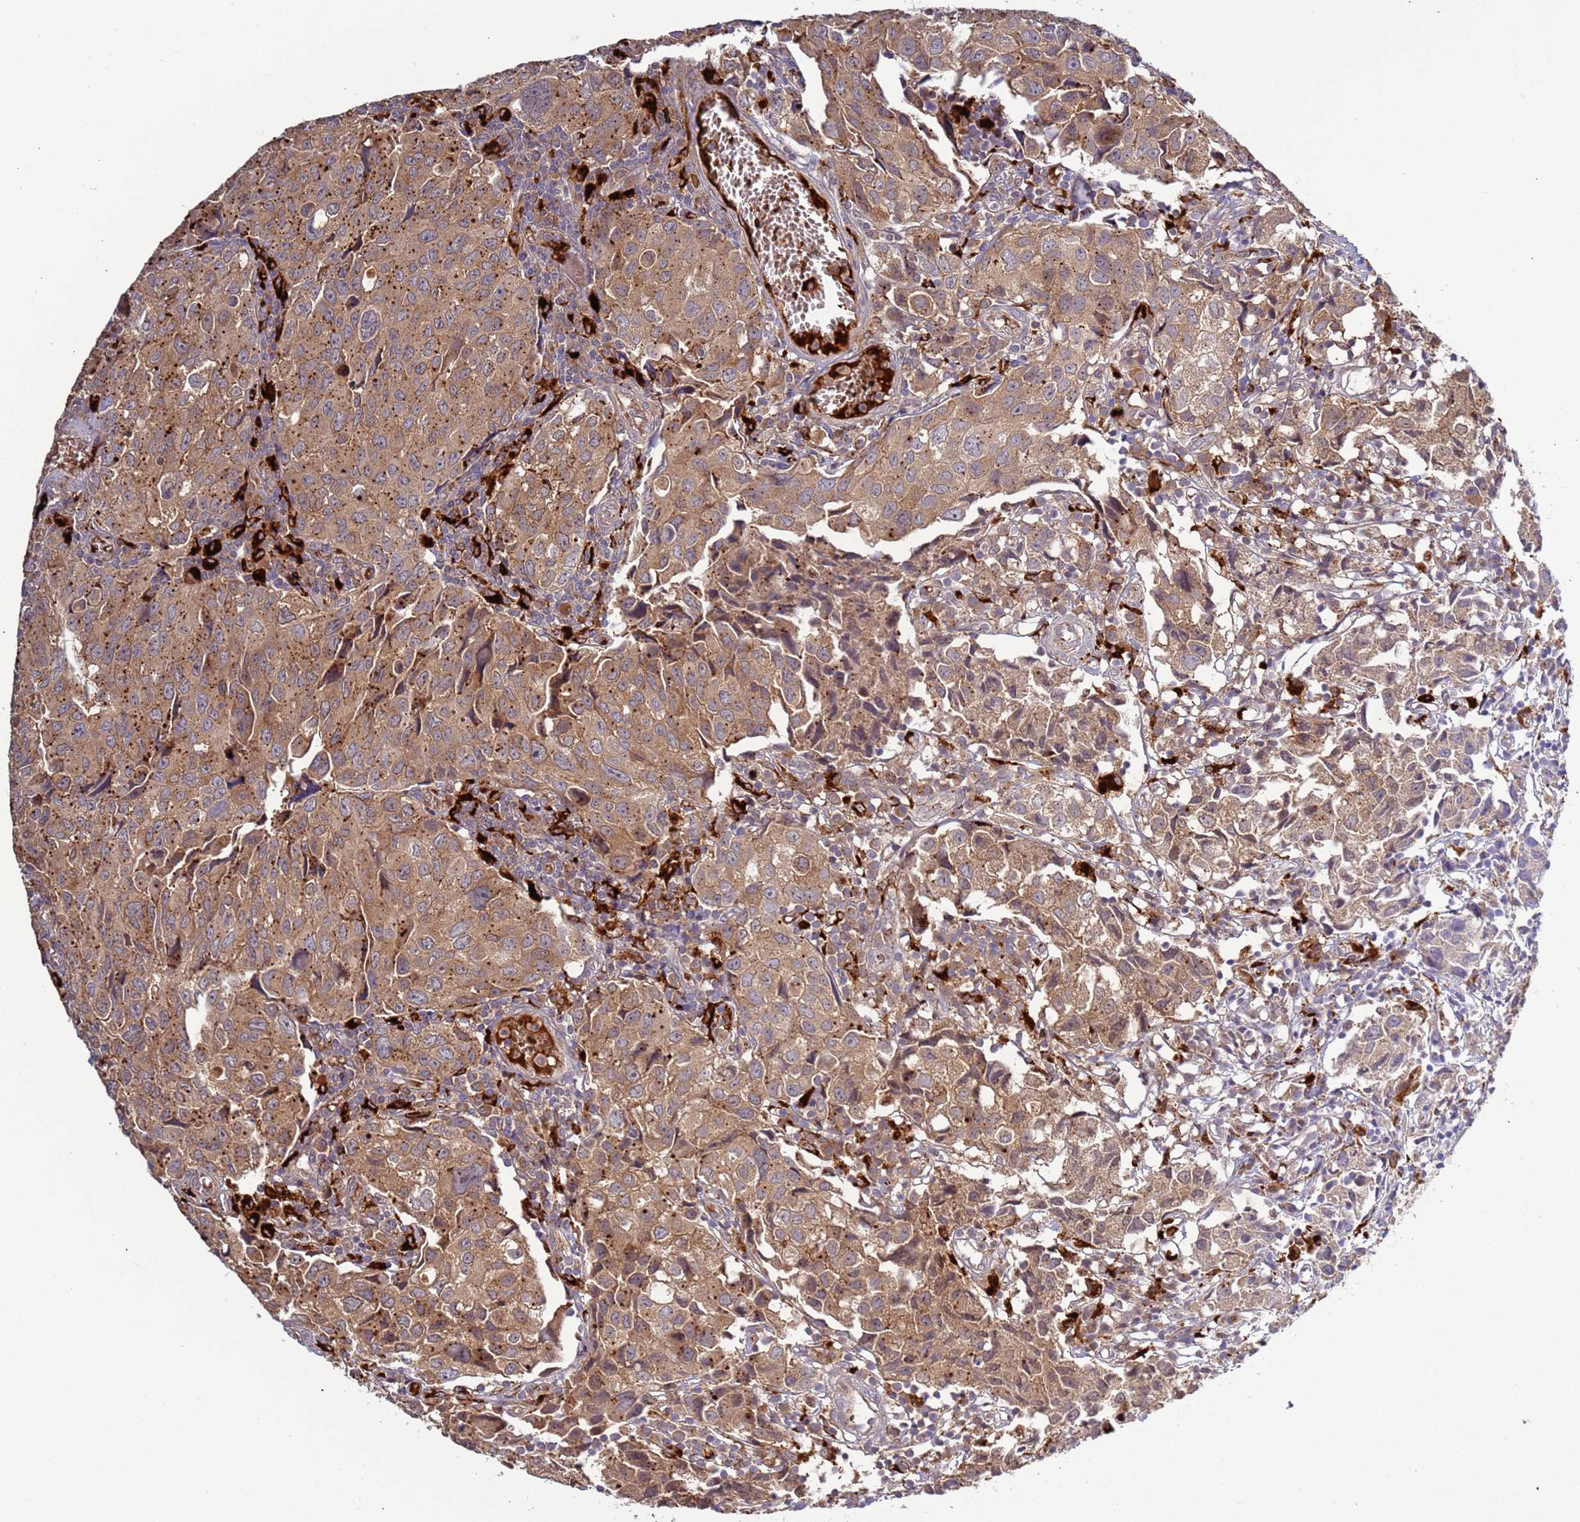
{"staining": {"intensity": "moderate", "quantity": ">75%", "location": "cytoplasmic/membranous"}, "tissue": "urothelial cancer", "cell_type": "Tumor cells", "image_type": "cancer", "snomed": [{"axis": "morphology", "description": "Urothelial carcinoma, High grade"}, {"axis": "topography", "description": "Urinary bladder"}], "caption": "Protein staining of urothelial carcinoma (high-grade) tissue demonstrates moderate cytoplasmic/membranous staining in approximately >75% of tumor cells.", "gene": "VPS36", "patient": {"sex": "female", "age": 75}}